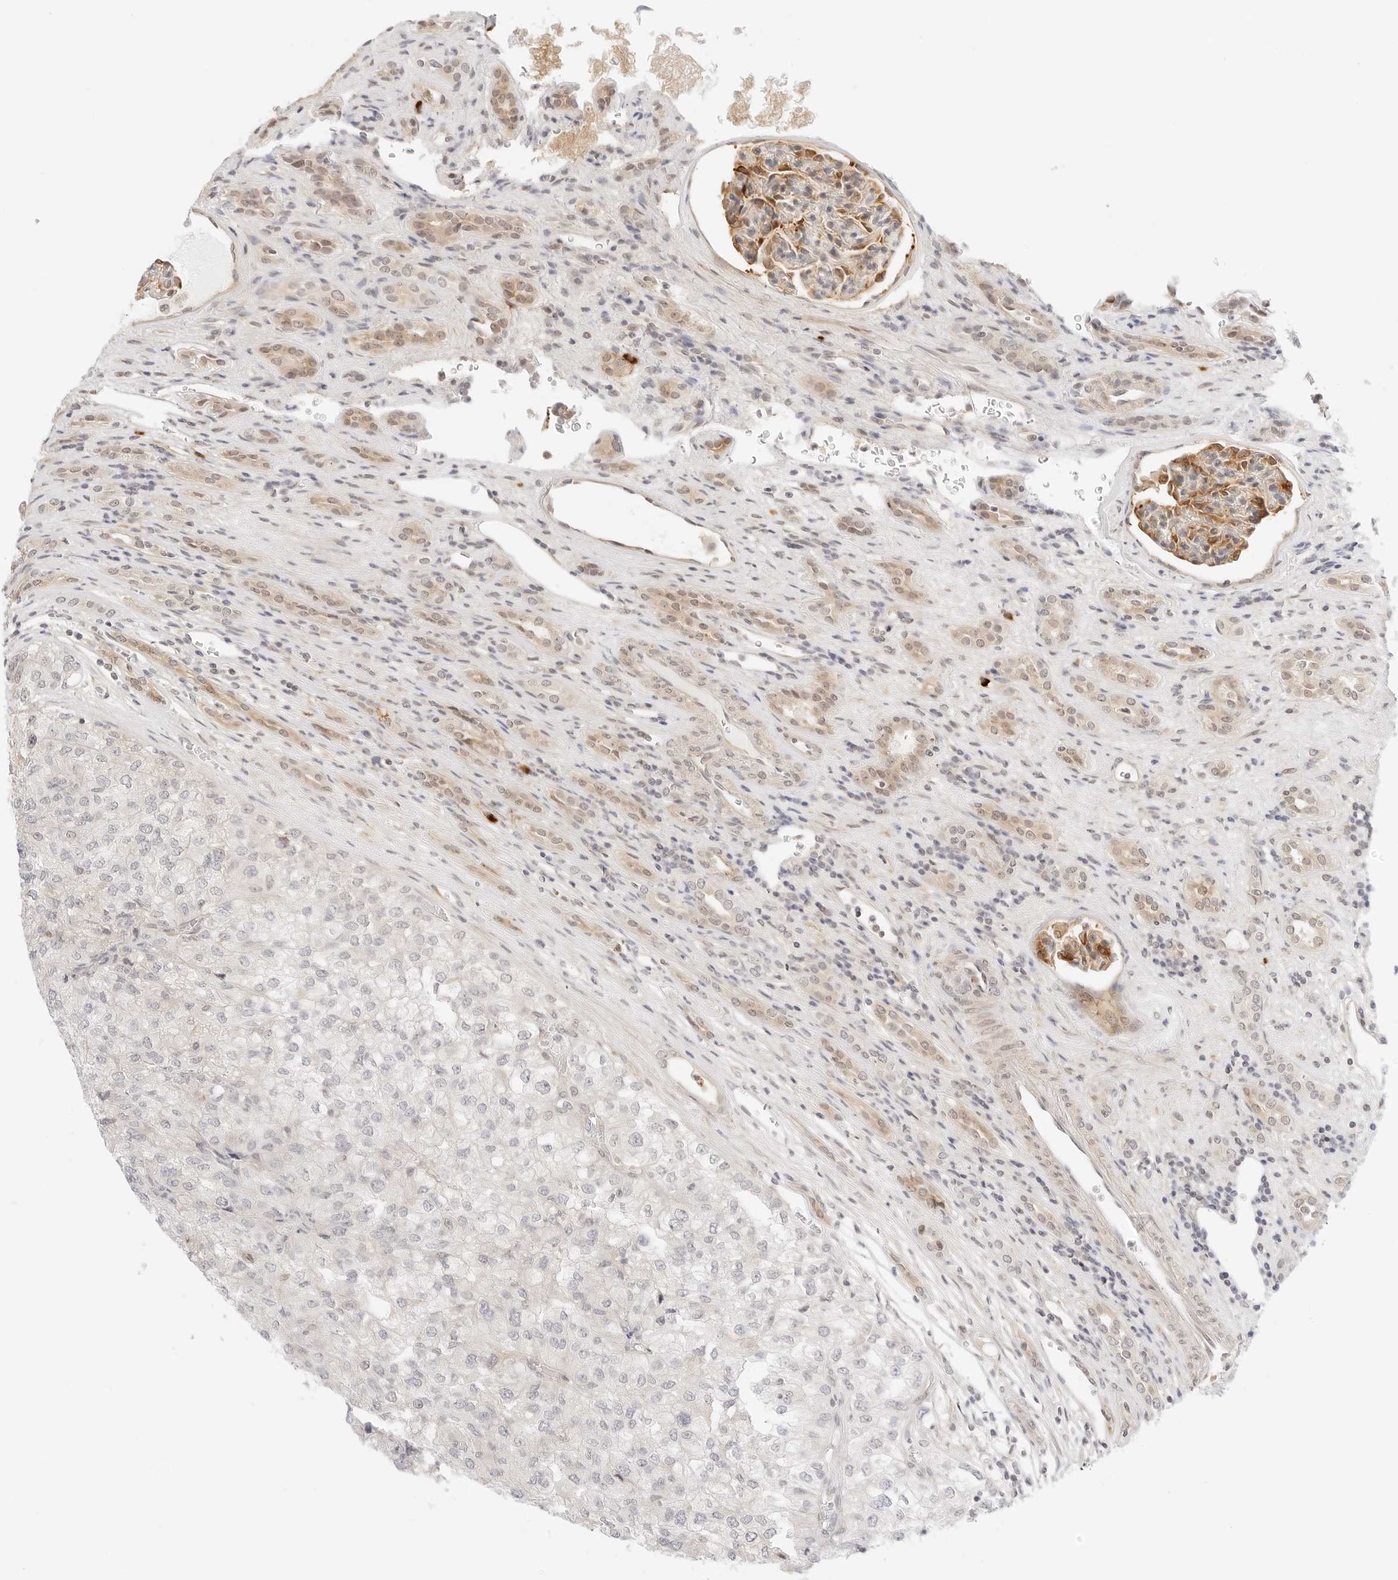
{"staining": {"intensity": "negative", "quantity": "none", "location": "none"}, "tissue": "renal cancer", "cell_type": "Tumor cells", "image_type": "cancer", "snomed": [{"axis": "morphology", "description": "Adenocarcinoma, NOS"}, {"axis": "topography", "description": "Kidney"}], "caption": "An image of adenocarcinoma (renal) stained for a protein demonstrates no brown staining in tumor cells.", "gene": "TEKT2", "patient": {"sex": "female", "age": 54}}